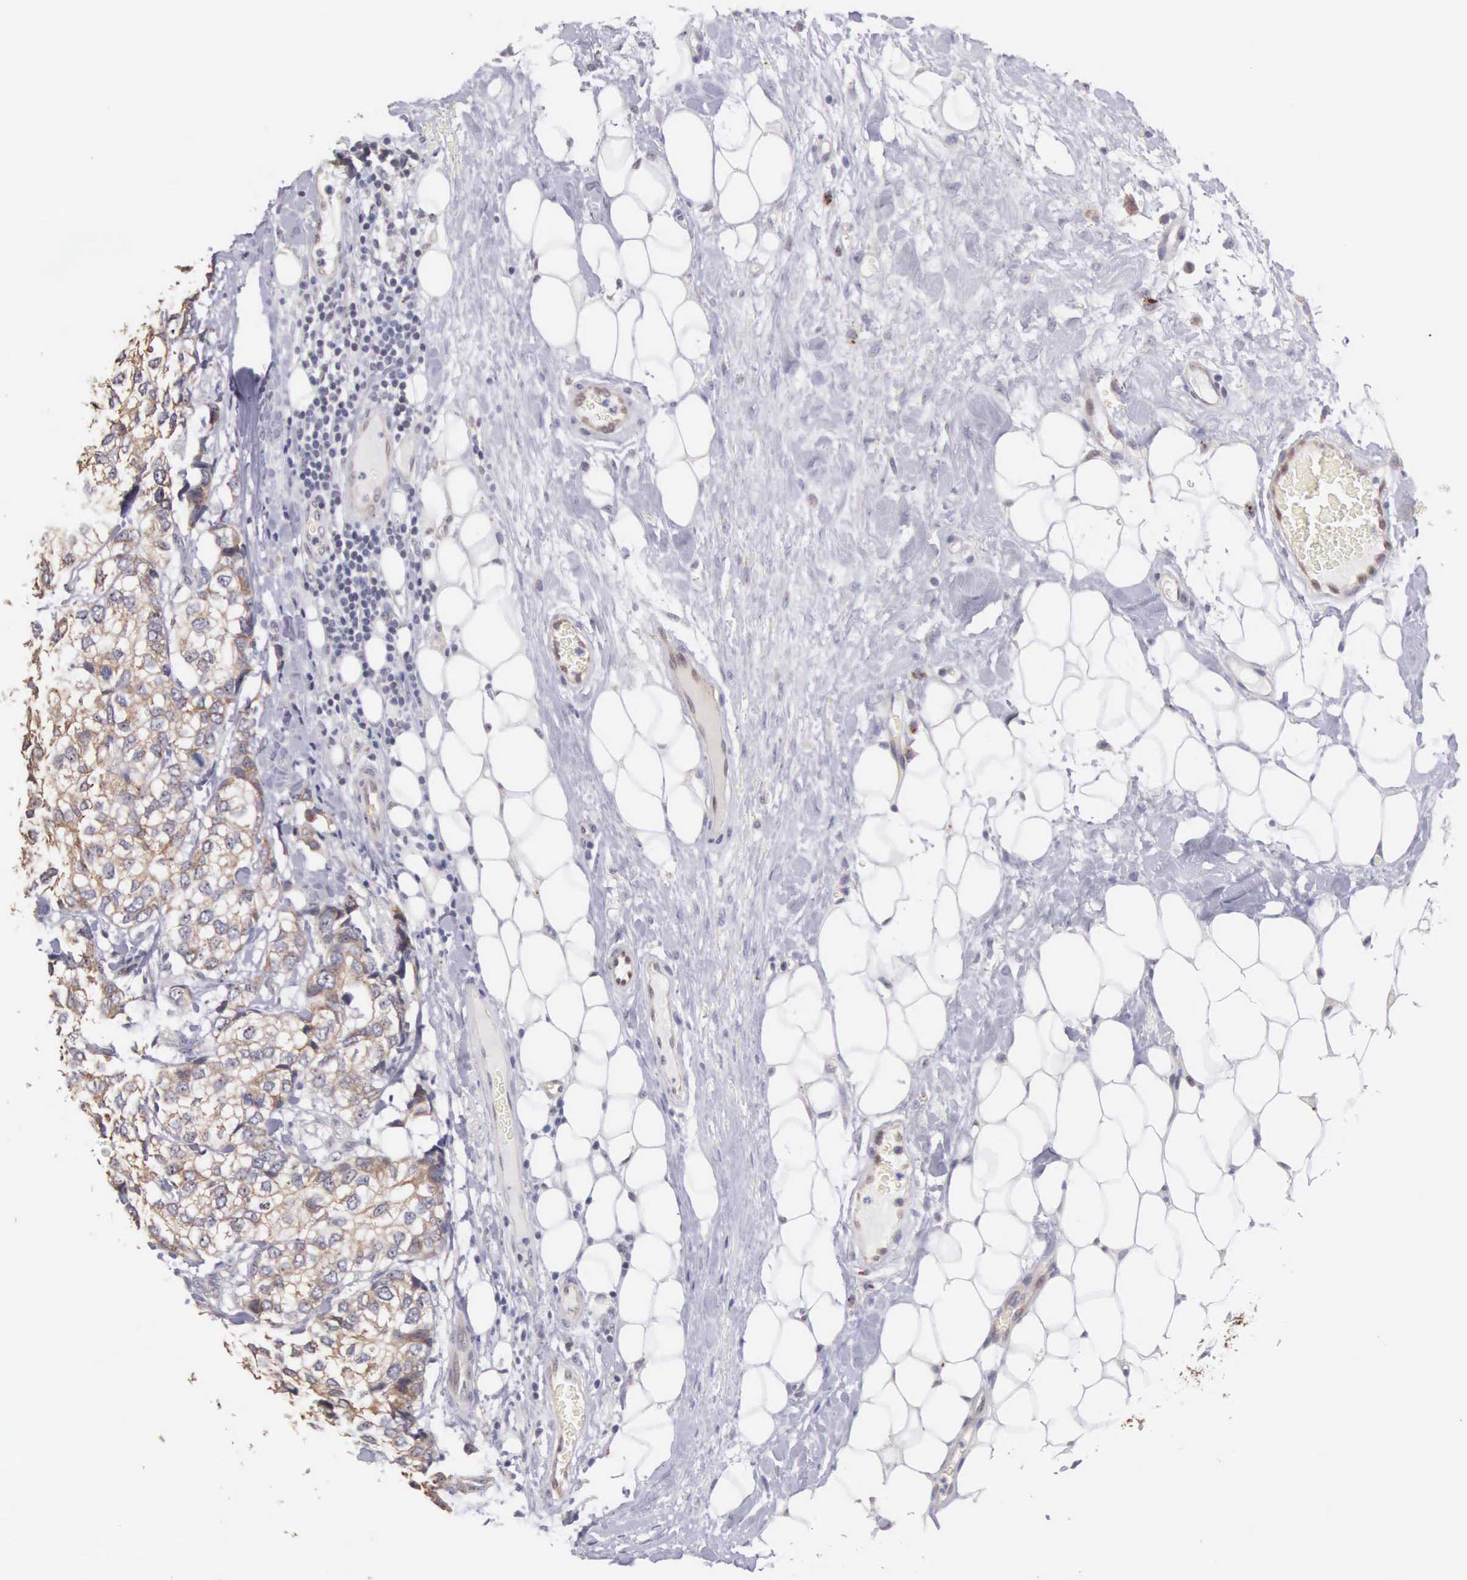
{"staining": {"intensity": "weak", "quantity": "25%-75%", "location": "cytoplasmic/membranous"}, "tissue": "breast cancer", "cell_type": "Tumor cells", "image_type": "cancer", "snomed": [{"axis": "morphology", "description": "Duct carcinoma"}, {"axis": "topography", "description": "Breast"}], "caption": "The immunohistochemical stain labels weak cytoplasmic/membranous staining in tumor cells of infiltrating ductal carcinoma (breast) tissue.", "gene": "PIR", "patient": {"sex": "female", "age": 68}}